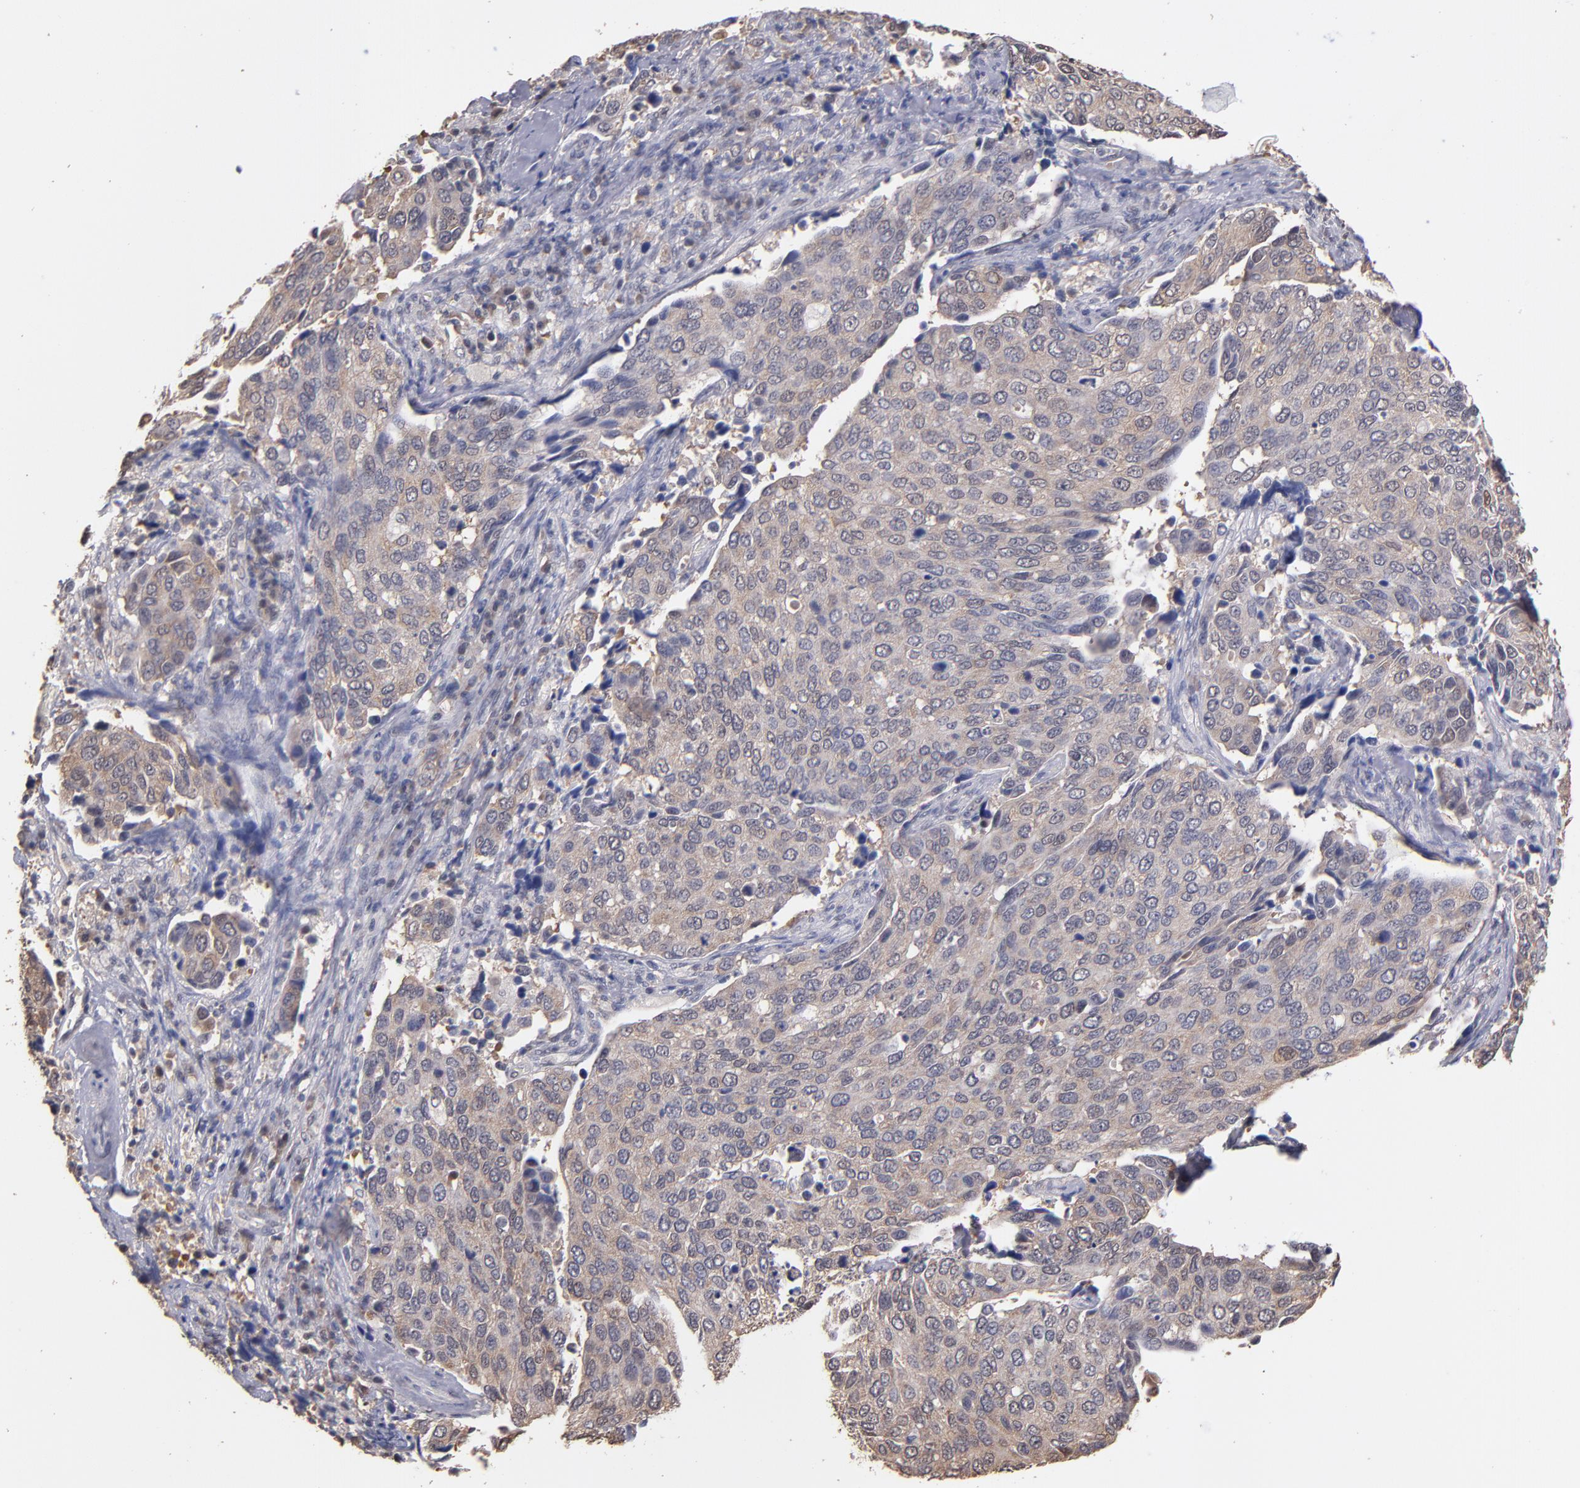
{"staining": {"intensity": "weak", "quantity": ">75%", "location": "cytoplasmic/membranous"}, "tissue": "cervical cancer", "cell_type": "Tumor cells", "image_type": "cancer", "snomed": [{"axis": "morphology", "description": "Squamous cell carcinoma, NOS"}, {"axis": "topography", "description": "Cervix"}], "caption": "A brown stain highlights weak cytoplasmic/membranous staining of a protein in human cervical cancer tumor cells.", "gene": "PSMD10", "patient": {"sex": "female", "age": 54}}